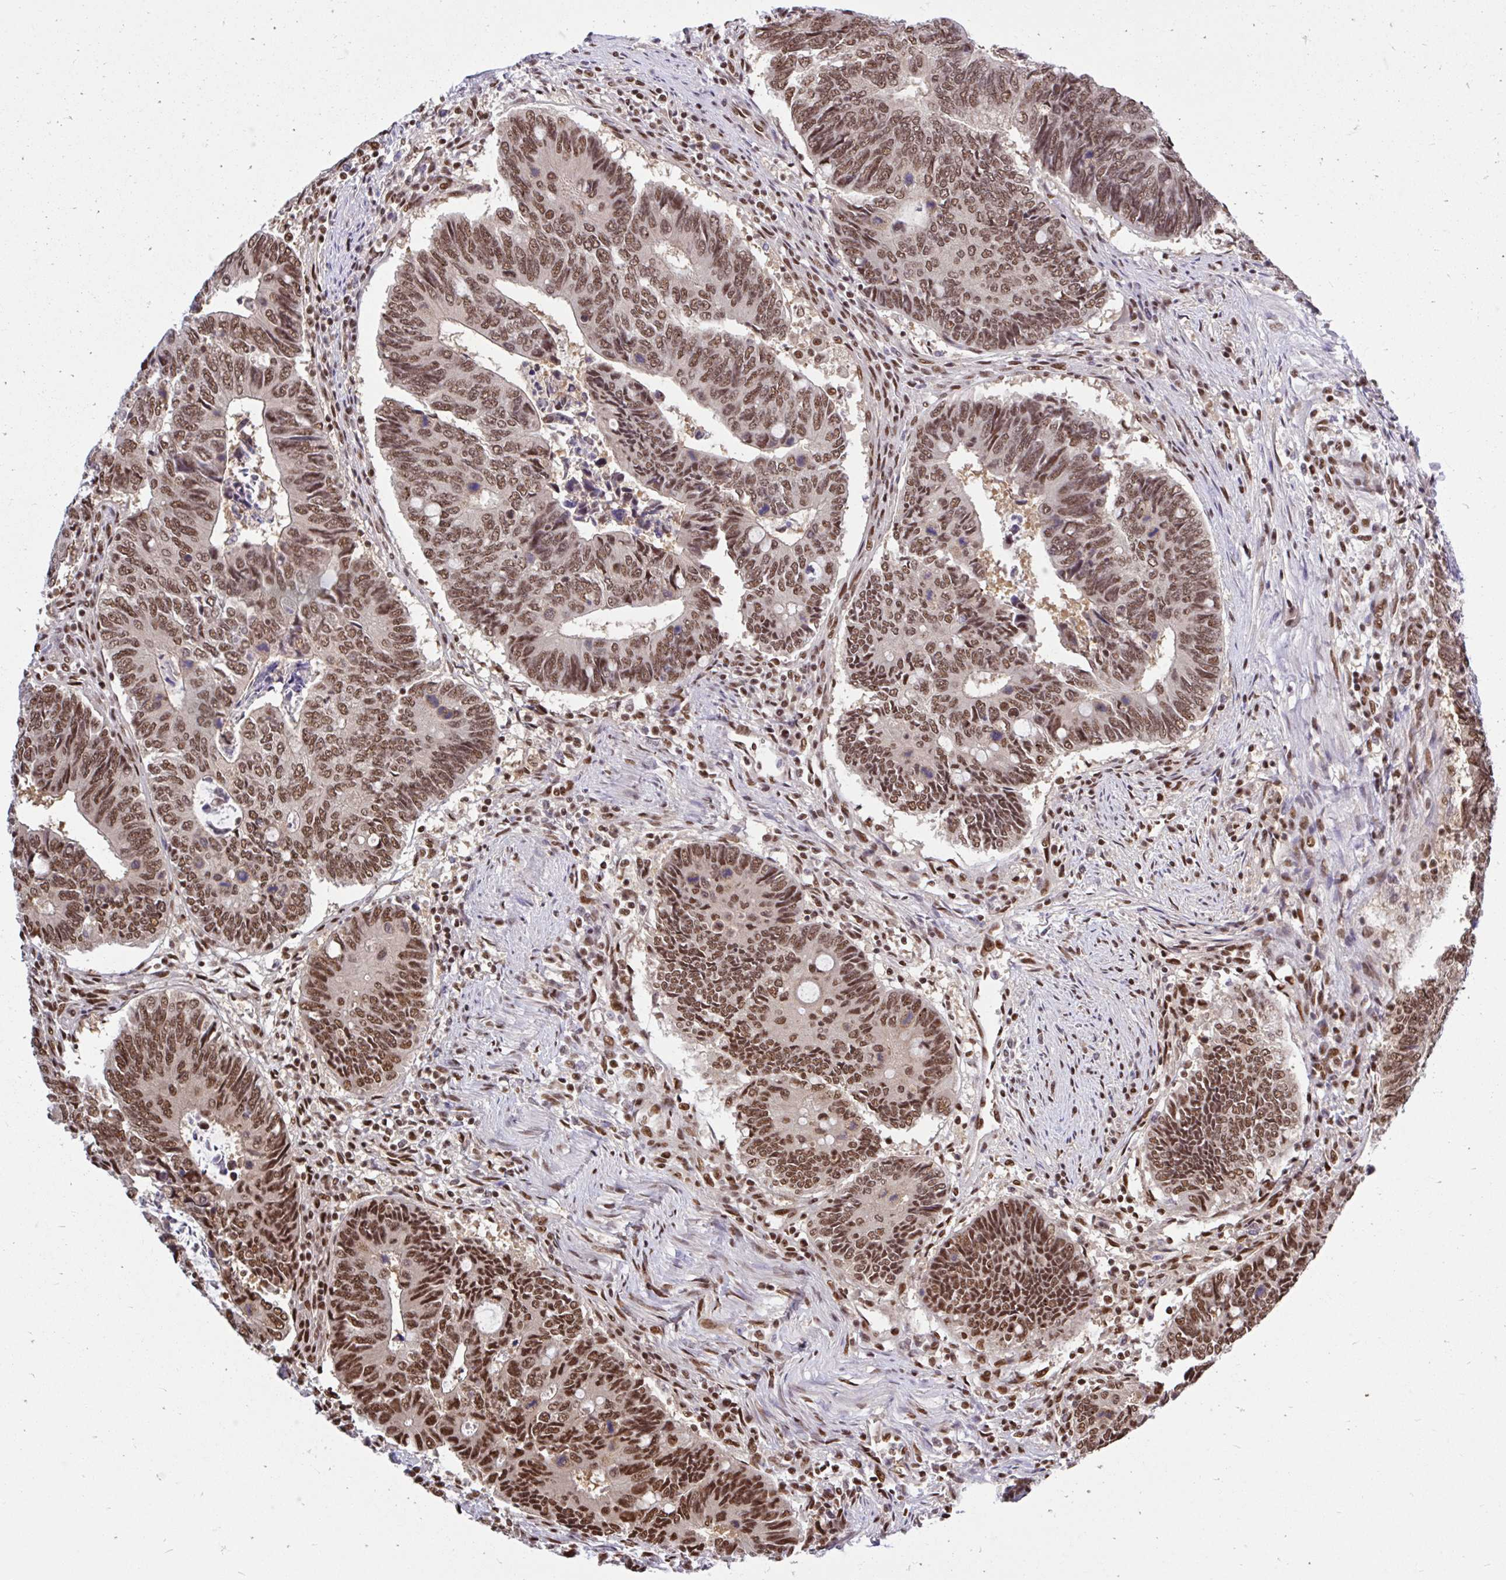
{"staining": {"intensity": "moderate", "quantity": ">75%", "location": "nuclear"}, "tissue": "colorectal cancer", "cell_type": "Tumor cells", "image_type": "cancer", "snomed": [{"axis": "morphology", "description": "Adenocarcinoma, NOS"}, {"axis": "topography", "description": "Colon"}], "caption": "Immunohistochemical staining of human colorectal cancer displays medium levels of moderate nuclear protein expression in about >75% of tumor cells.", "gene": "ABCA9", "patient": {"sex": "male", "age": 87}}